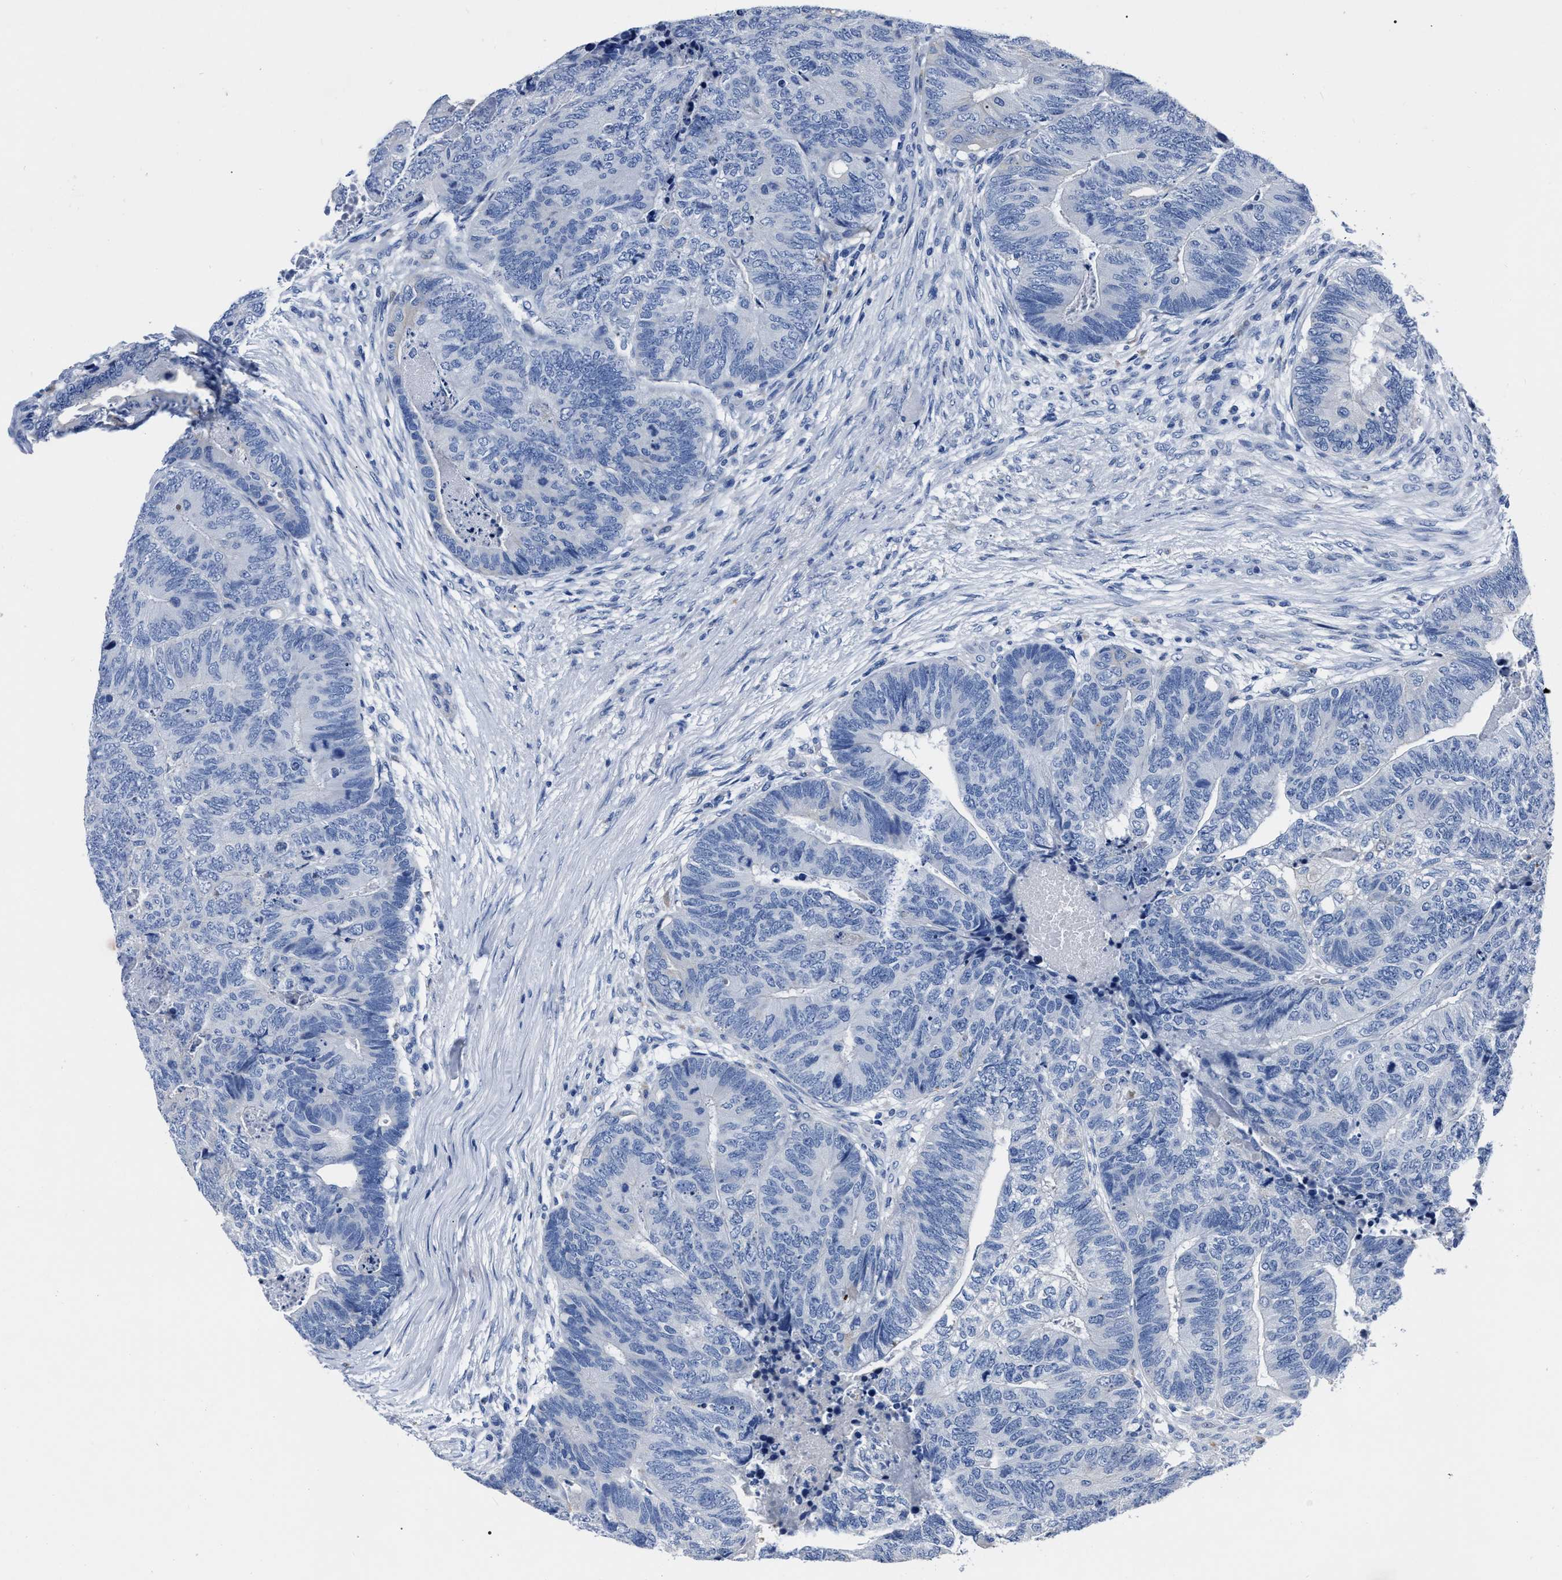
{"staining": {"intensity": "negative", "quantity": "none", "location": "none"}, "tissue": "colorectal cancer", "cell_type": "Tumor cells", "image_type": "cancer", "snomed": [{"axis": "morphology", "description": "Adenocarcinoma, NOS"}, {"axis": "topography", "description": "Colon"}], "caption": "Tumor cells show no significant protein positivity in colorectal cancer.", "gene": "MOV10L1", "patient": {"sex": "female", "age": 67}}